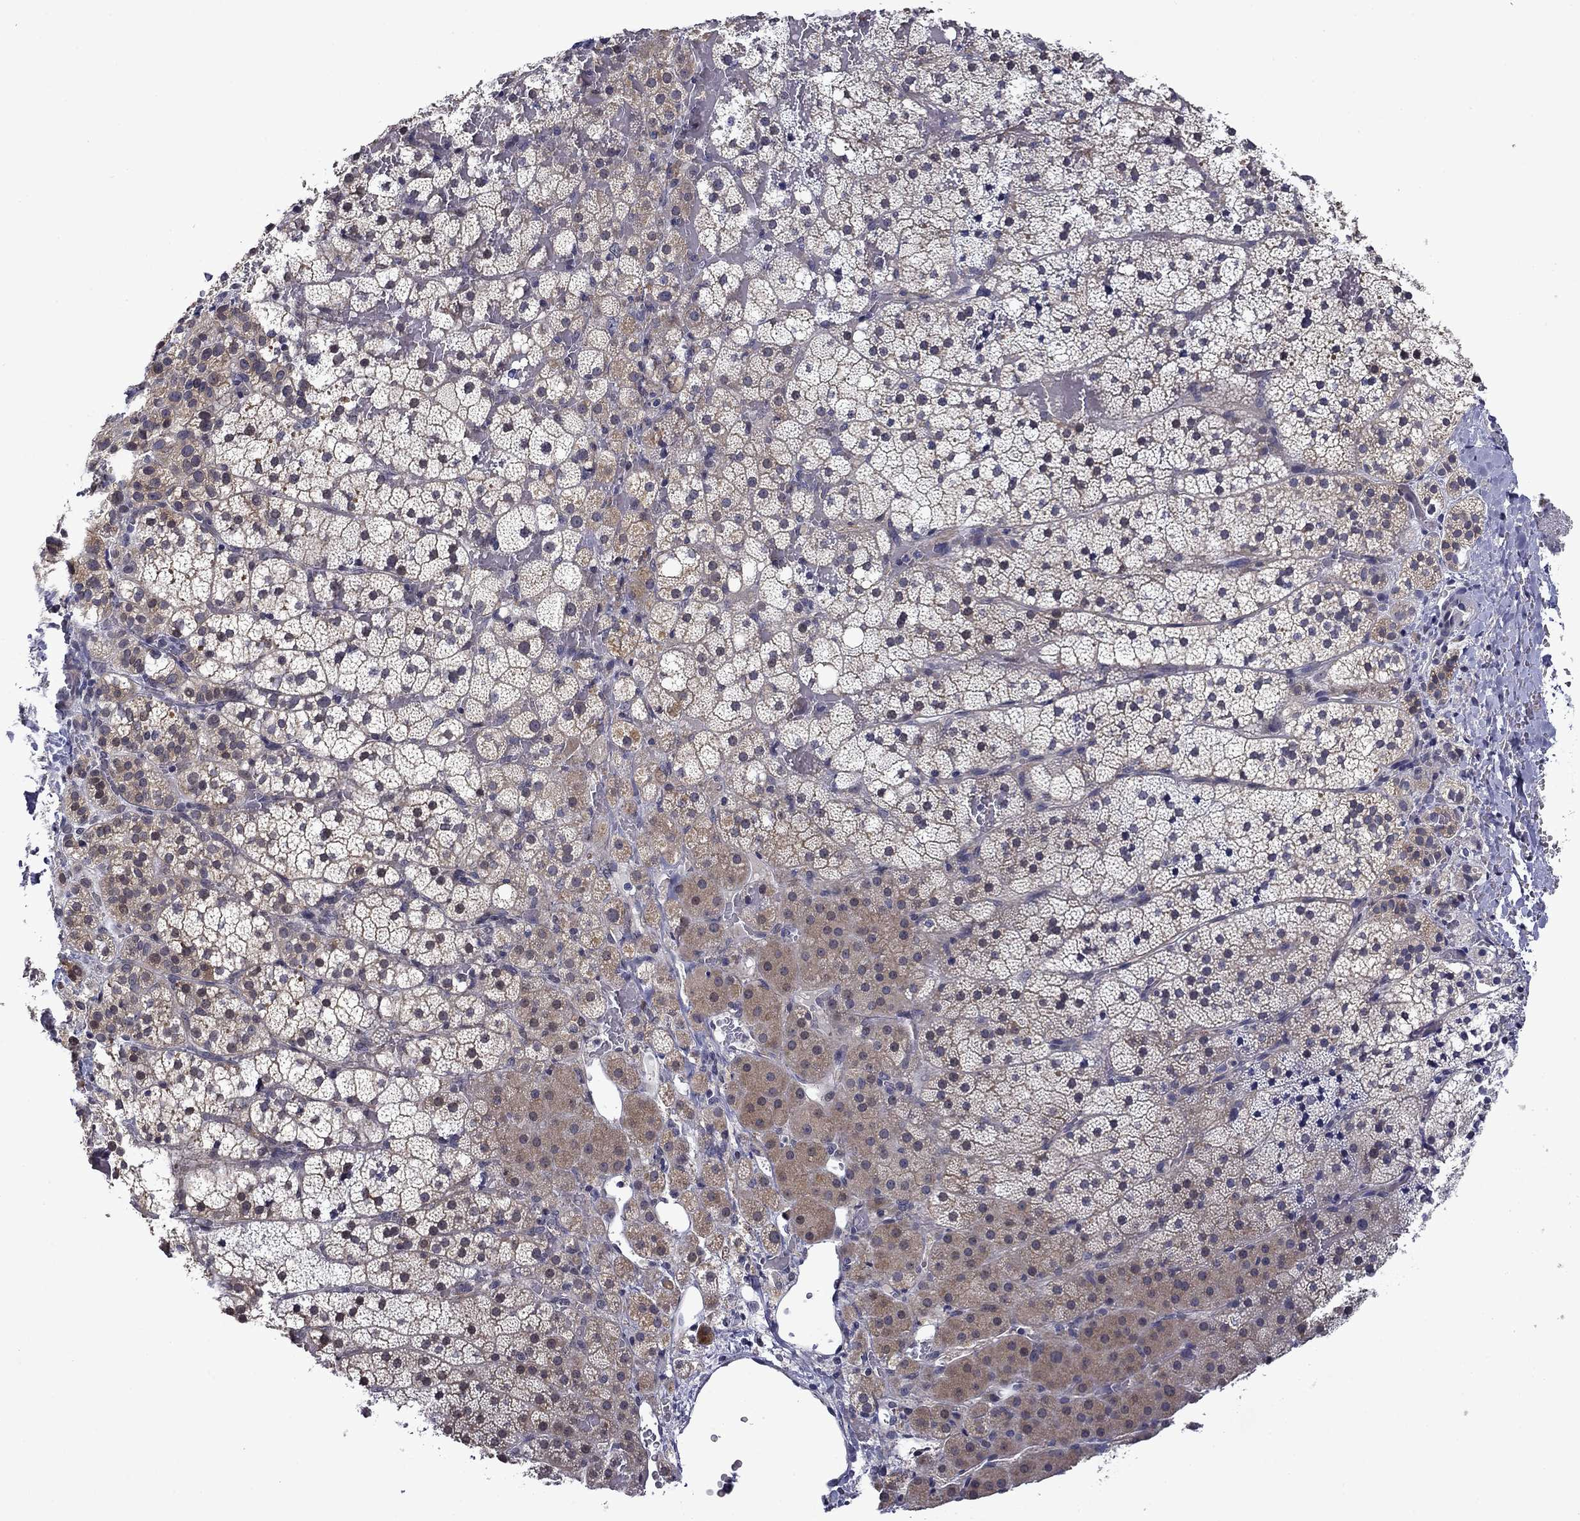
{"staining": {"intensity": "weak", "quantity": "<25%", "location": "cytoplasmic/membranous"}, "tissue": "adrenal gland", "cell_type": "Glandular cells", "image_type": "normal", "snomed": [{"axis": "morphology", "description": "Normal tissue, NOS"}, {"axis": "topography", "description": "Adrenal gland"}], "caption": "This image is of normal adrenal gland stained with immunohistochemistry (IHC) to label a protein in brown with the nuclei are counter-stained blue. There is no staining in glandular cells. (Stains: DAB (3,3'-diaminobenzidine) IHC with hematoxylin counter stain, Microscopy: brightfield microscopy at high magnification).", "gene": "B3GAT1", "patient": {"sex": "male", "age": 53}}